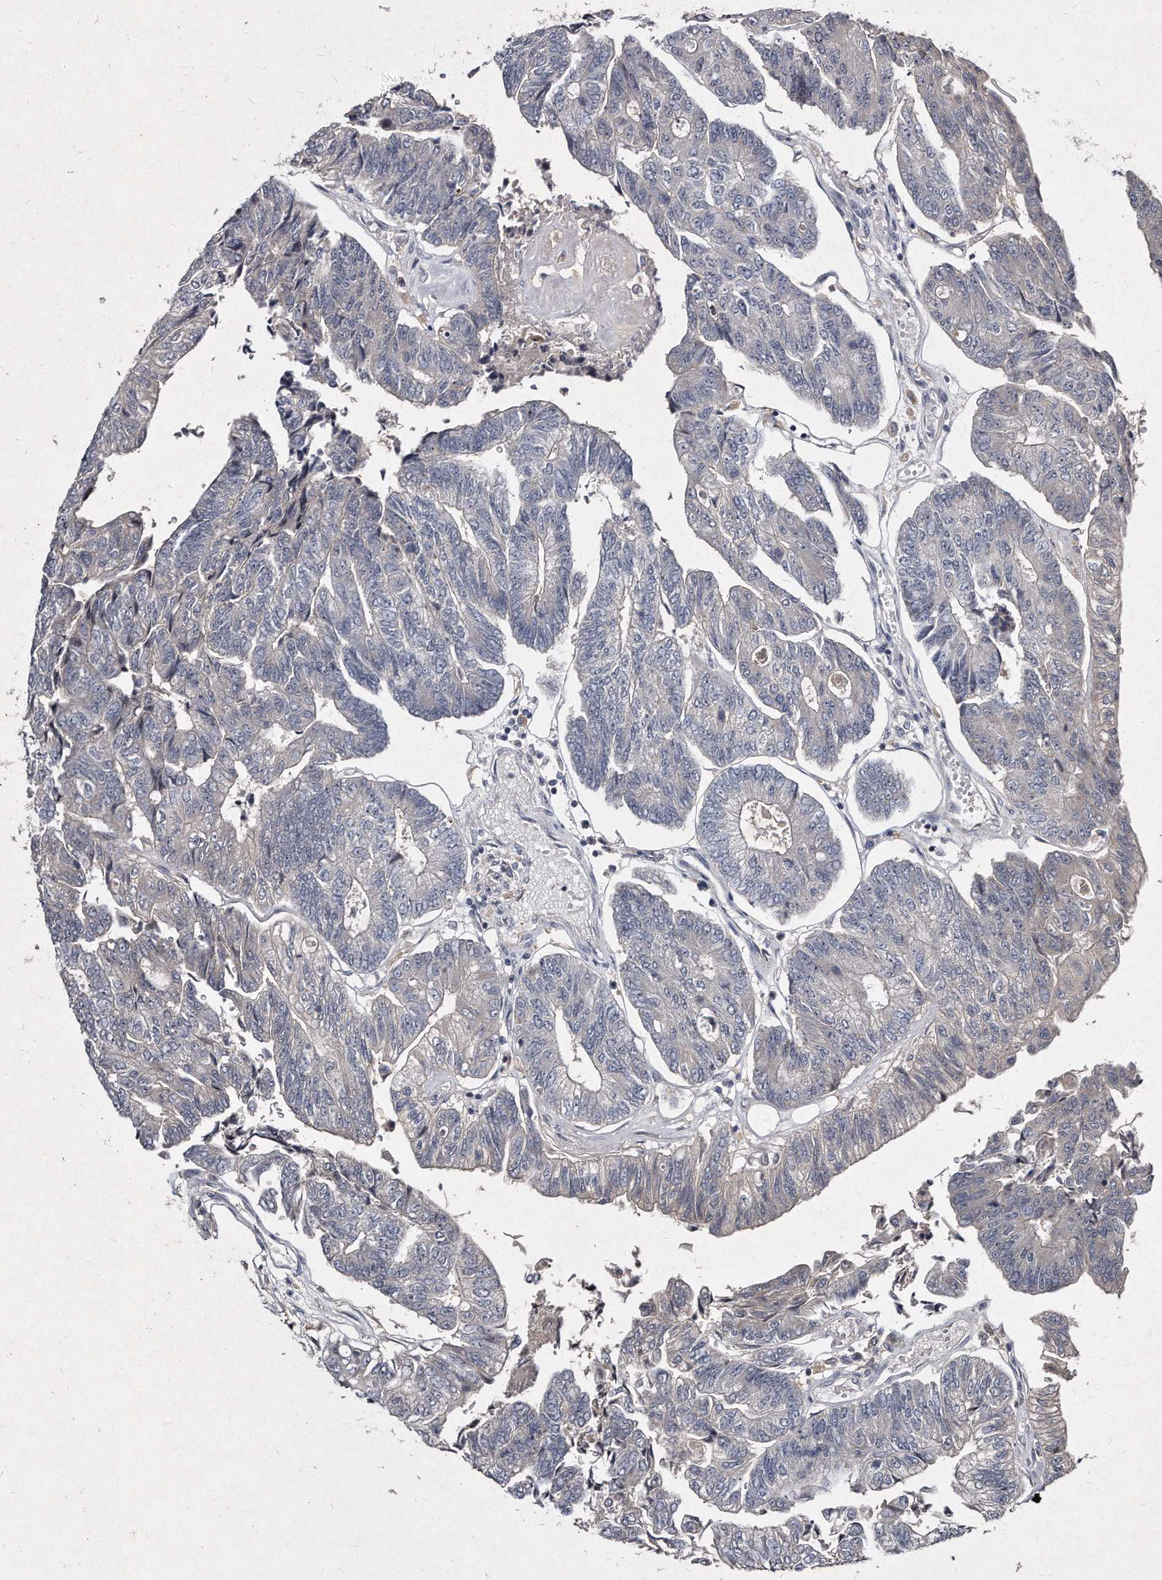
{"staining": {"intensity": "negative", "quantity": "none", "location": "none"}, "tissue": "colorectal cancer", "cell_type": "Tumor cells", "image_type": "cancer", "snomed": [{"axis": "morphology", "description": "Adenocarcinoma, NOS"}, {"axis": "topography", "description": "Colon"}], "caption": "This is an immunohistochemistry (IHC) photomicrograph of colorectal cancer. There is no staining in tumor cells.", "gene": "KLHDC3", "patient": {"sex": "female", "age": 67}}